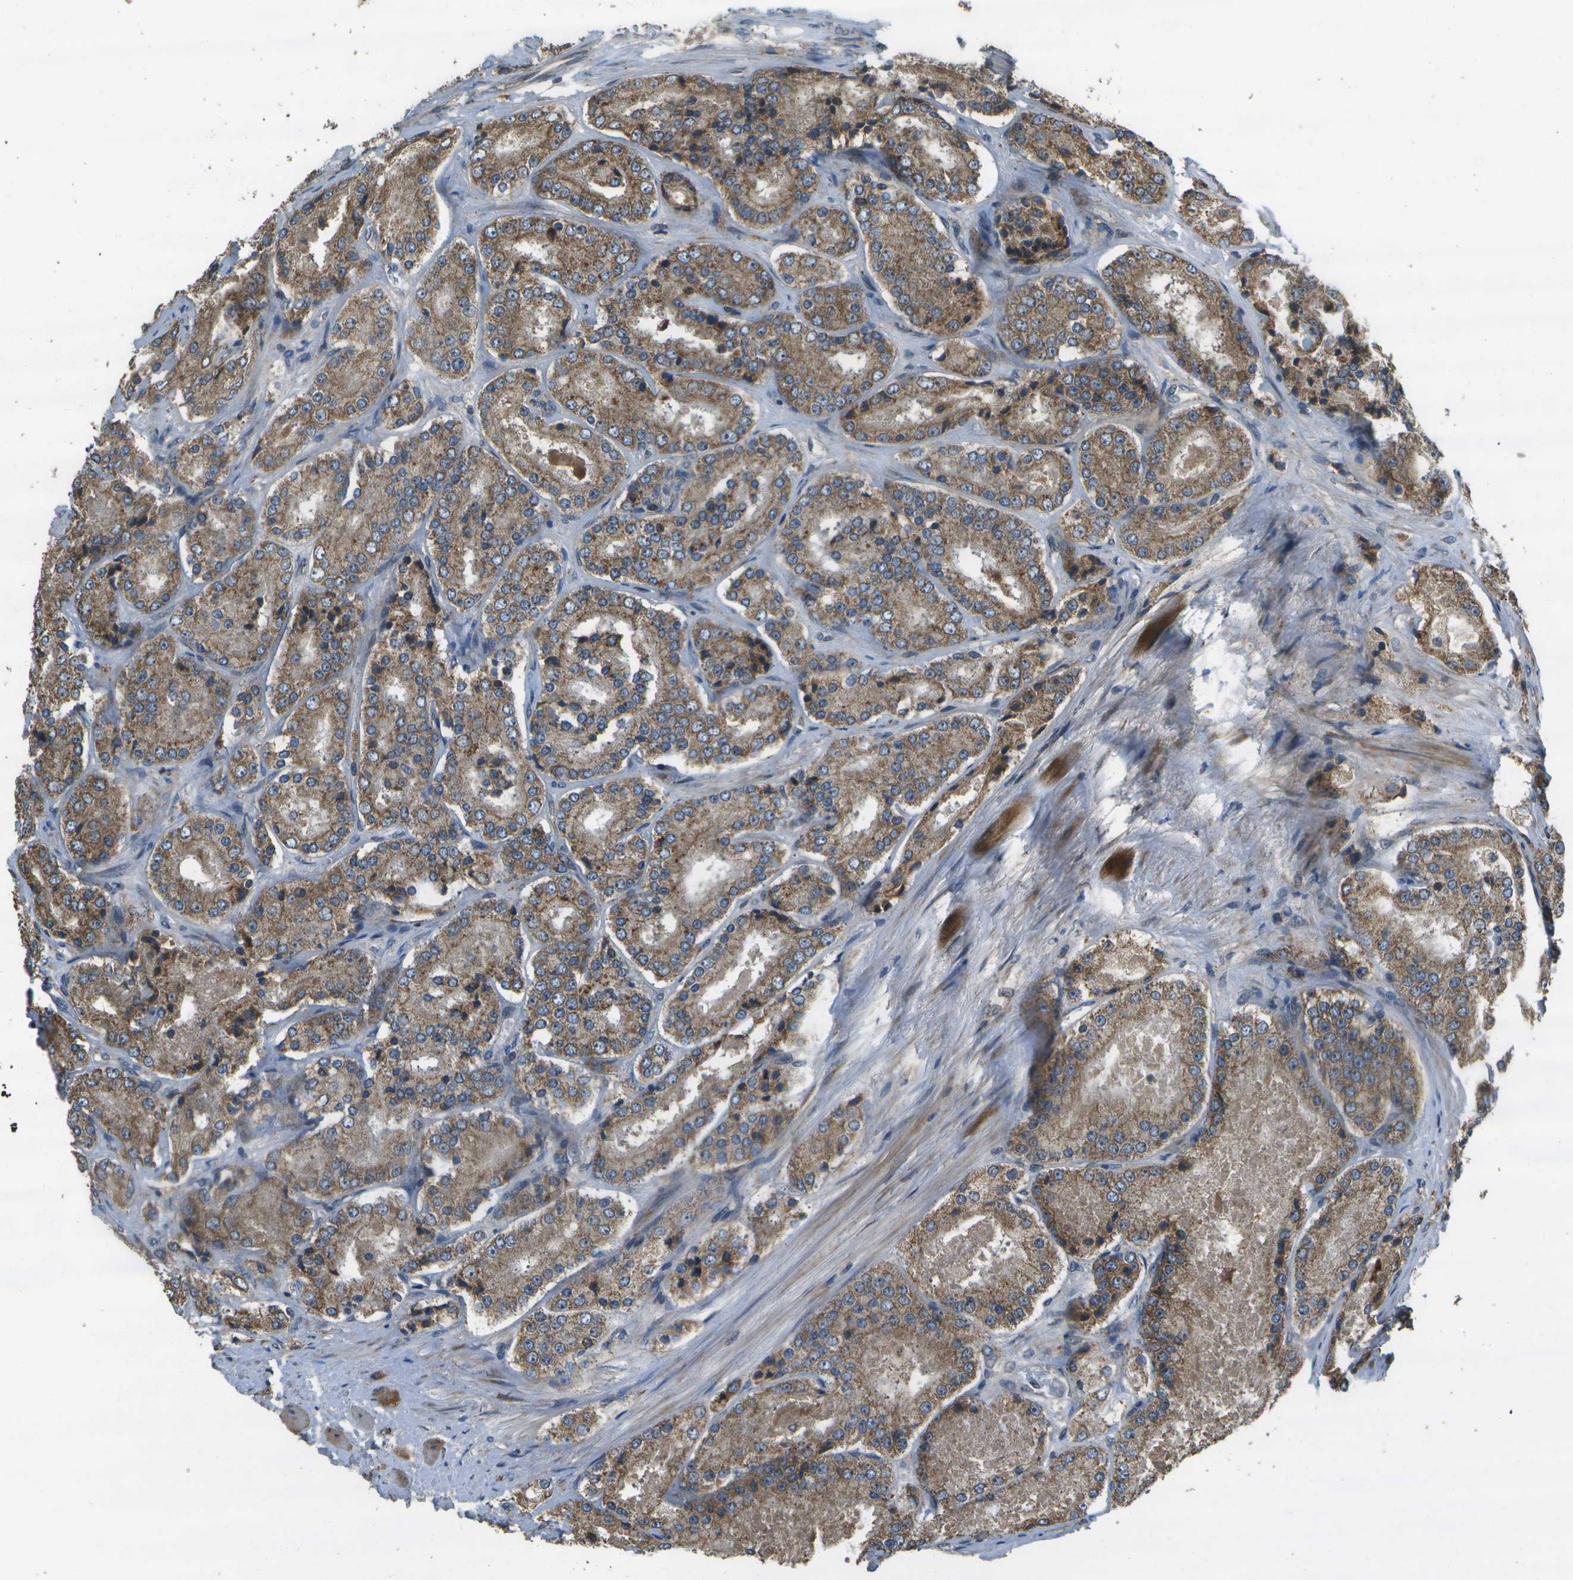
{"staining": {"intensity": "moderate", "quantity": ">75%", "location": "cytoplasmic/membranous"}, "tissue": "prostate cancer", "cell_type": "Tumor cells", "image_type": "cancer", "snomed": [{"axis": "morphology", "description": "Adenocarcinoma, High grade"}, {"axis": "topography", "description": "Prostate"}], "caption": "An immunohistochemistry (IHC) micrograph of tumor tissue is shown. Protein staining in brown shows moderate cytoplasmic/membranous positivity in prostate high-grade adenocarcinoma within tumor cells. The staining was performed using DAB (3,3'-diaminobenzidine), with brown indicating positive protein expression. Nuclei are stained blue with hematoxylin.", "gene": "HFE", "patient": {"sex": "male", "age": 65}}